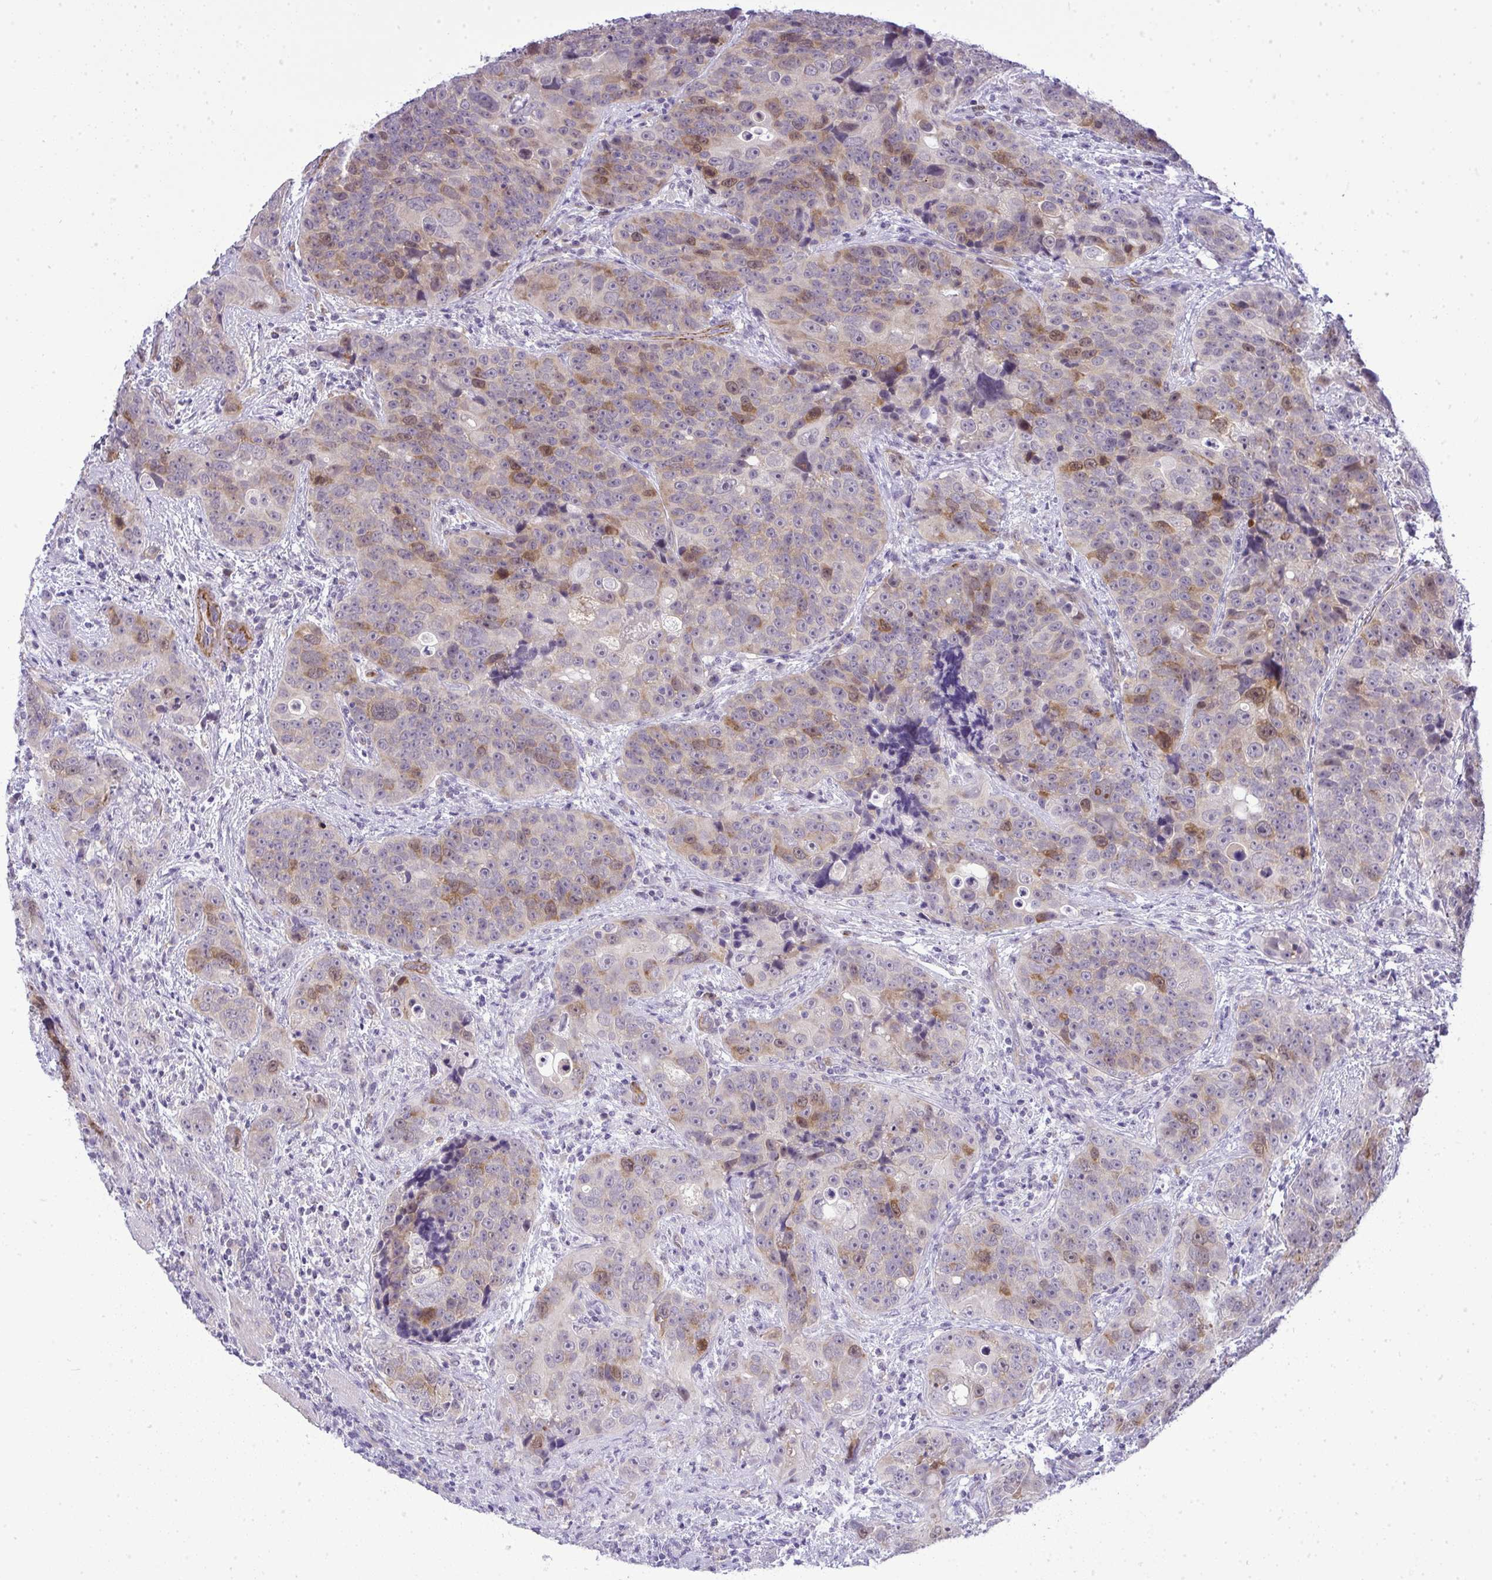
{"staining": {"intensity": "weak", "quantity": "25%-75%", "location": "cytoplasmic/membranous,nuclear"}, "tissue": "urothelial cancer", "cell_type": "Tumor cells", "image_type": "cancer", "snomed": [{"axis": "morphology", "description": "Urothelial carcinoma, NOS"}, {"axis": "topography", "description": "Urinary bladder"}], "caption": "Weak cytoplasmic/membranous and nuclear expression is appreciated in approximately 25%-75% of tumor cells in urothelial cancer.", "gene": "UBE2S", "patient": {"sex": "male", "age": 52}}